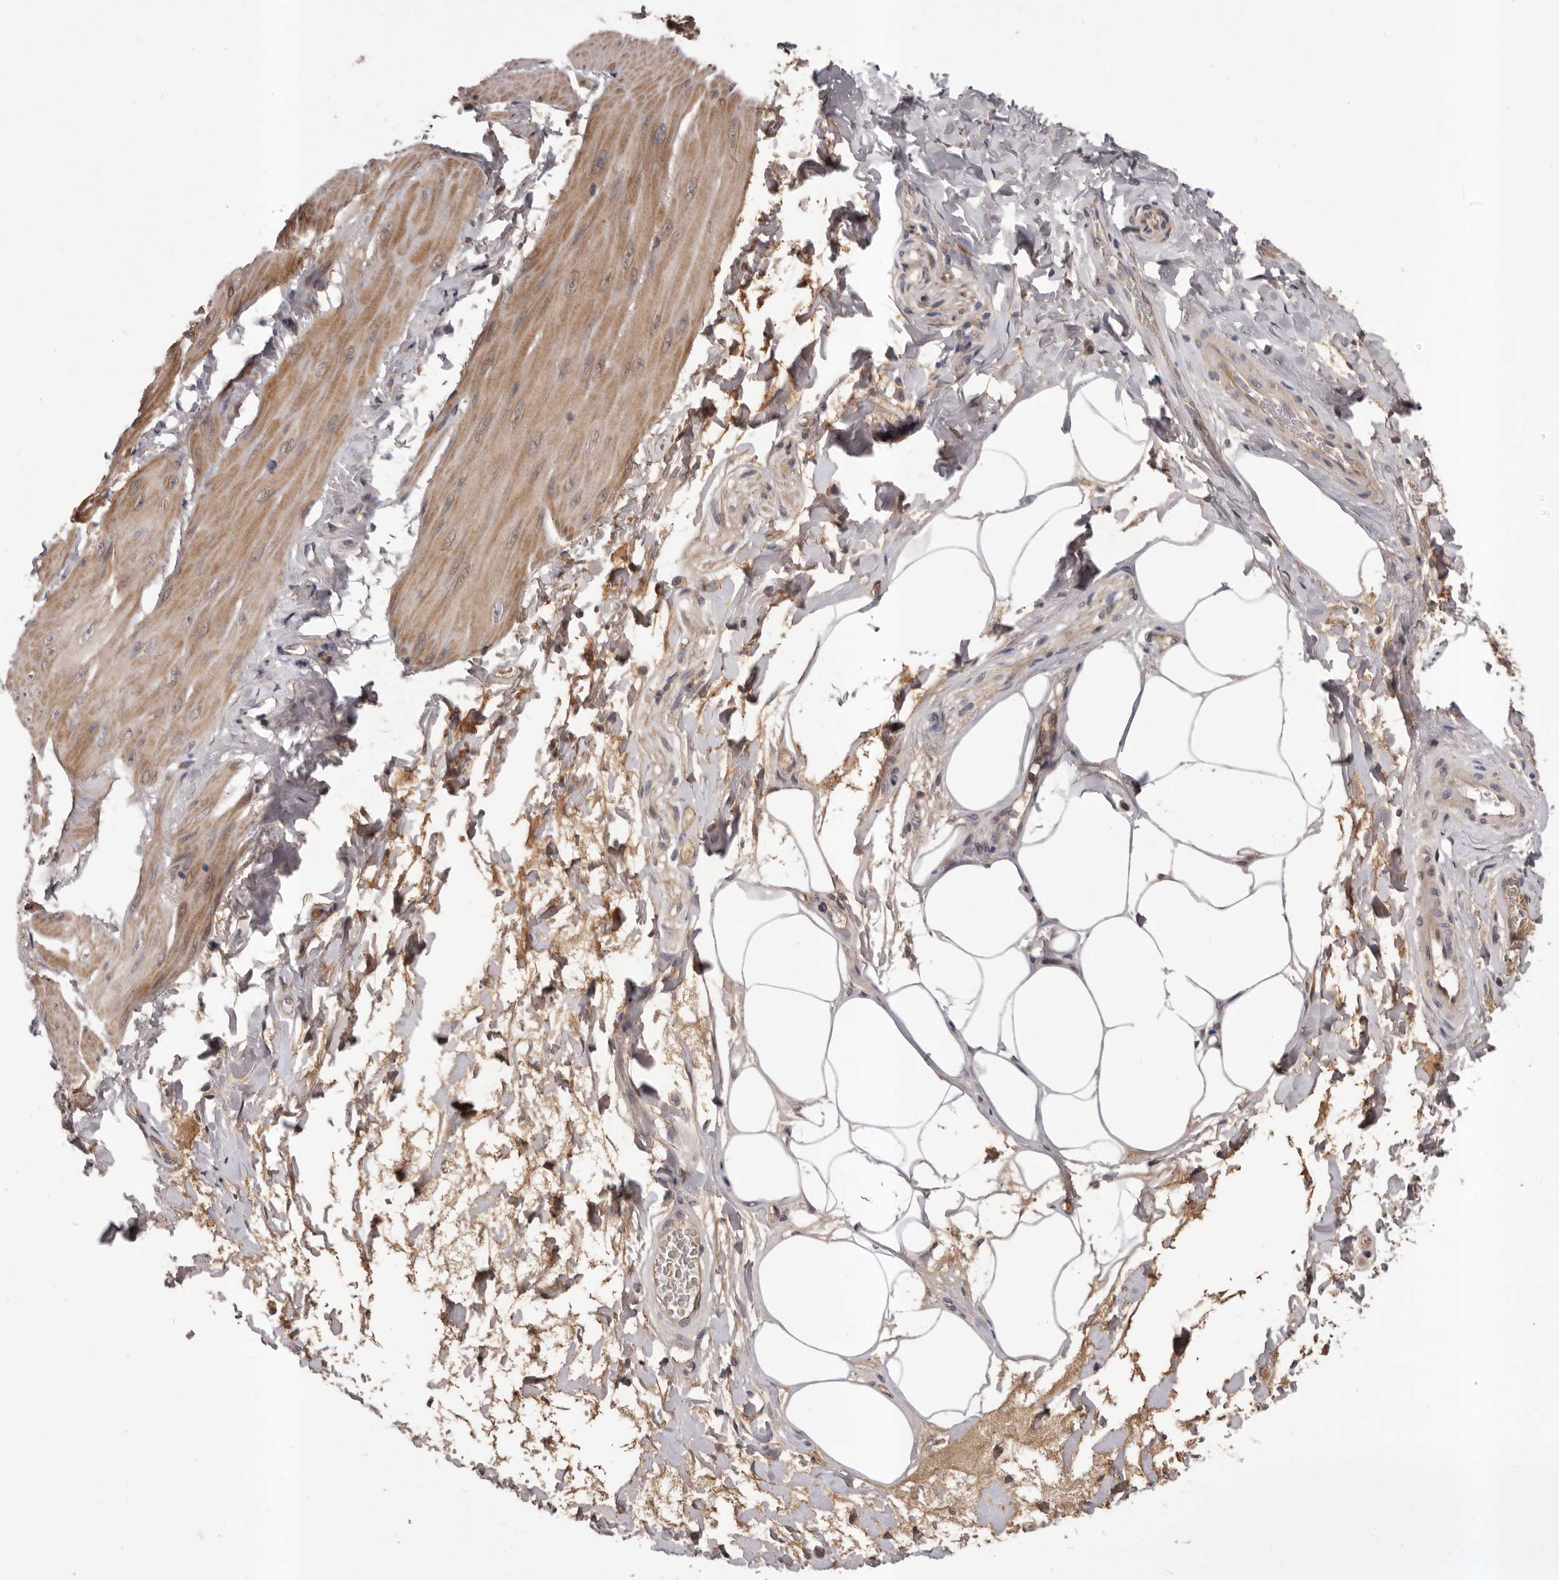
{"staining": {"intensity": "weak", "quantity": ">75%", "location": "cytoplasmic/membranous"}, "tissue": "smooth muscle", "cell_type": "Smooth muscle cells", "image_type": "normal", "snomed": [{"axis": "morphology", "description": "Urothelial carcinoma, High grade"}, {"axis": "topography", "description": "Urinary bladder"}], "caption": "A low amount of weak cytoplasmic/membranous positivity is identified in approximately >75% of smooth muscle cells in normal smooth muscle.", "gene": "PRKD1", "patient": {"sex": "male", "age": 46}}